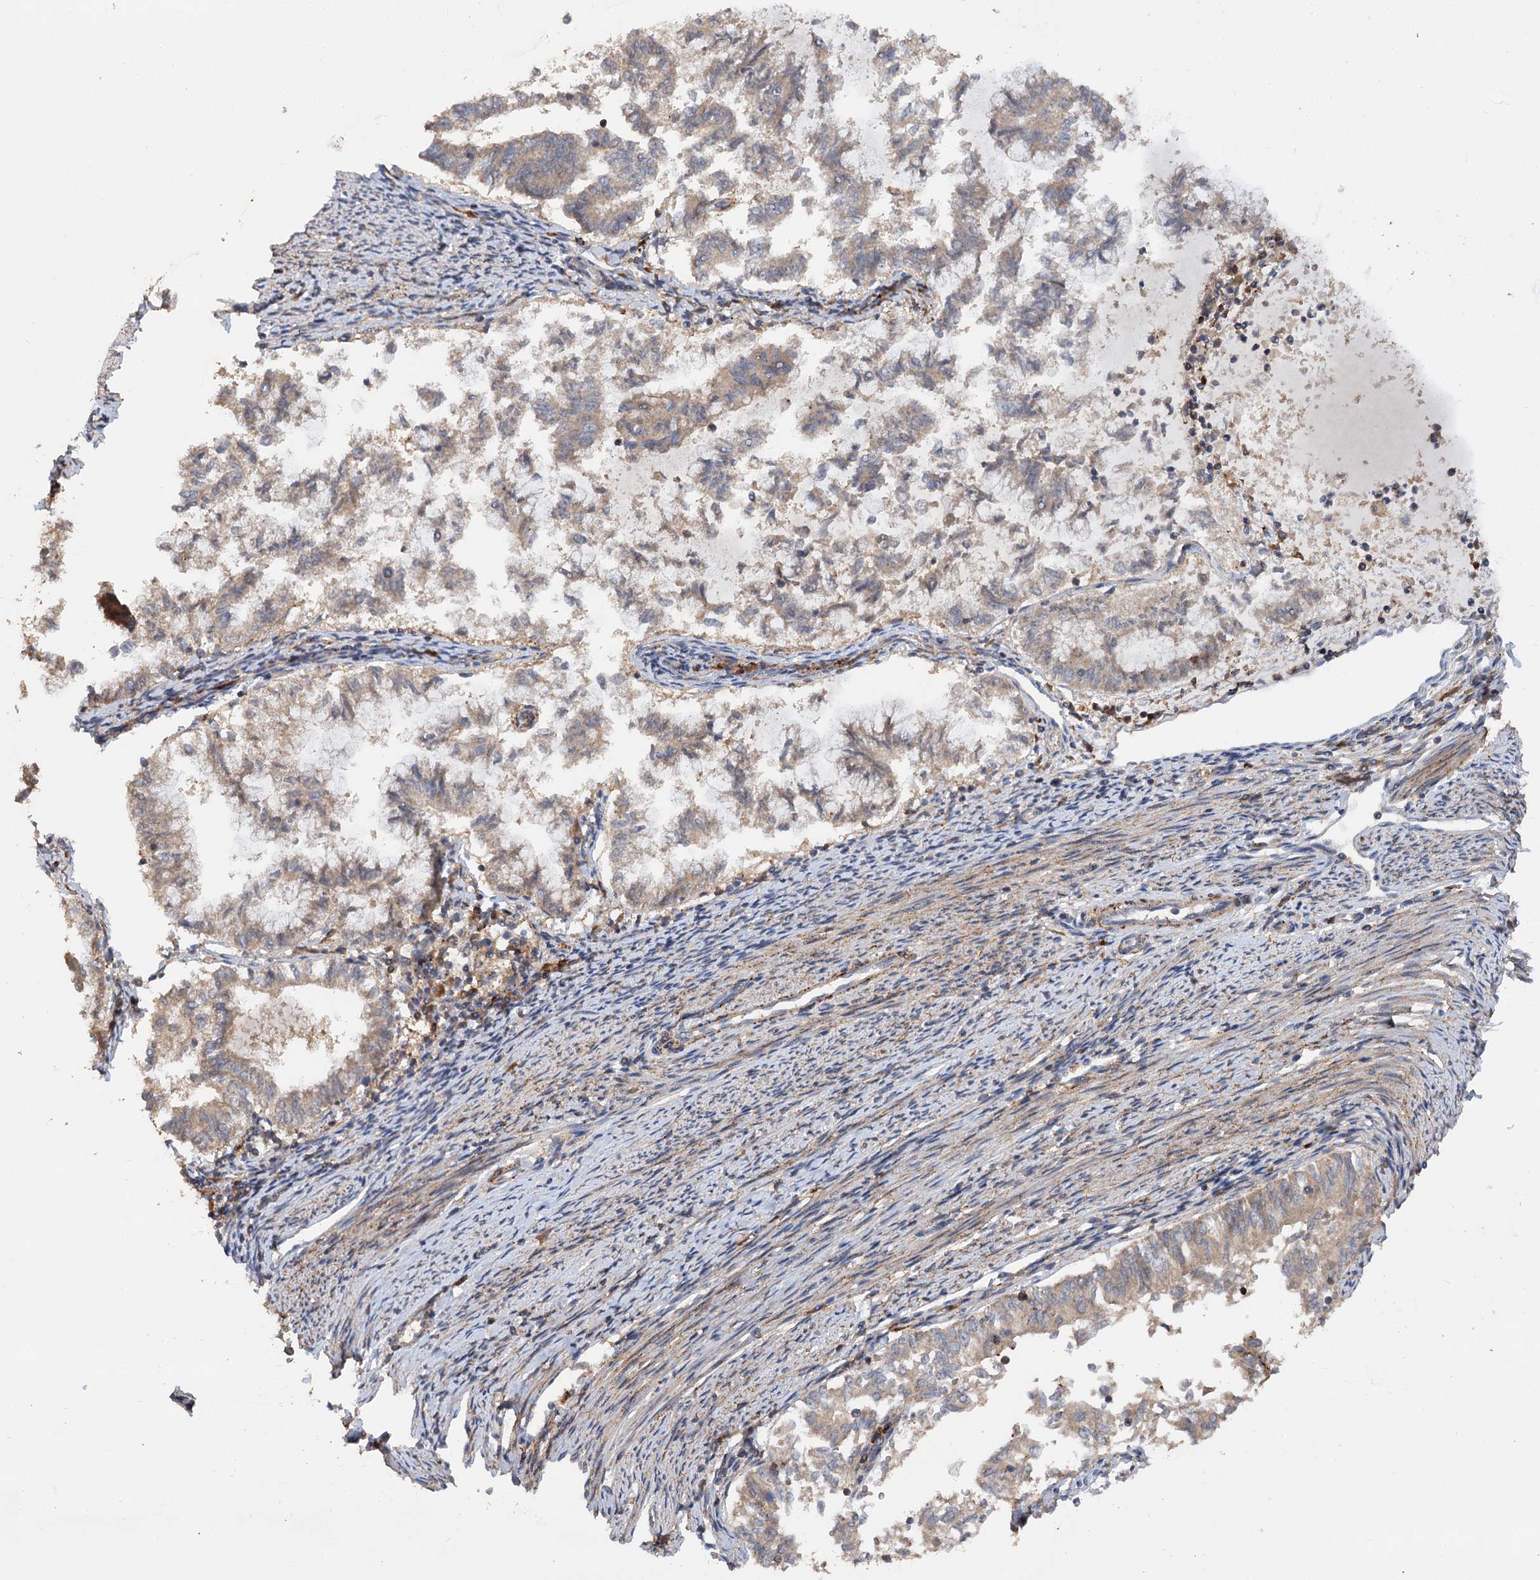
{"staining": {"intensity": "weak", "quantity": ">75%", "location": "cytoplasmic/membranous"}, "tissue": "endometrial cancer", "cell_type": "Tumor cells", "image_type": "cancer", "snomed": [{"axis": "morphology", "description": "Adenocarcinoma, NOS"}, {"axis": "topography", "description": "Endometrium"}], "caption": "Human endometrial cancer (adenocarcinoma) stained for a protein (brown) reveals weak cytoplasmic/membranous positive staining in approximately >75% of tumor cells.", "gene": "FBXW8", "patient": {"sex": "female", "age": 79}}